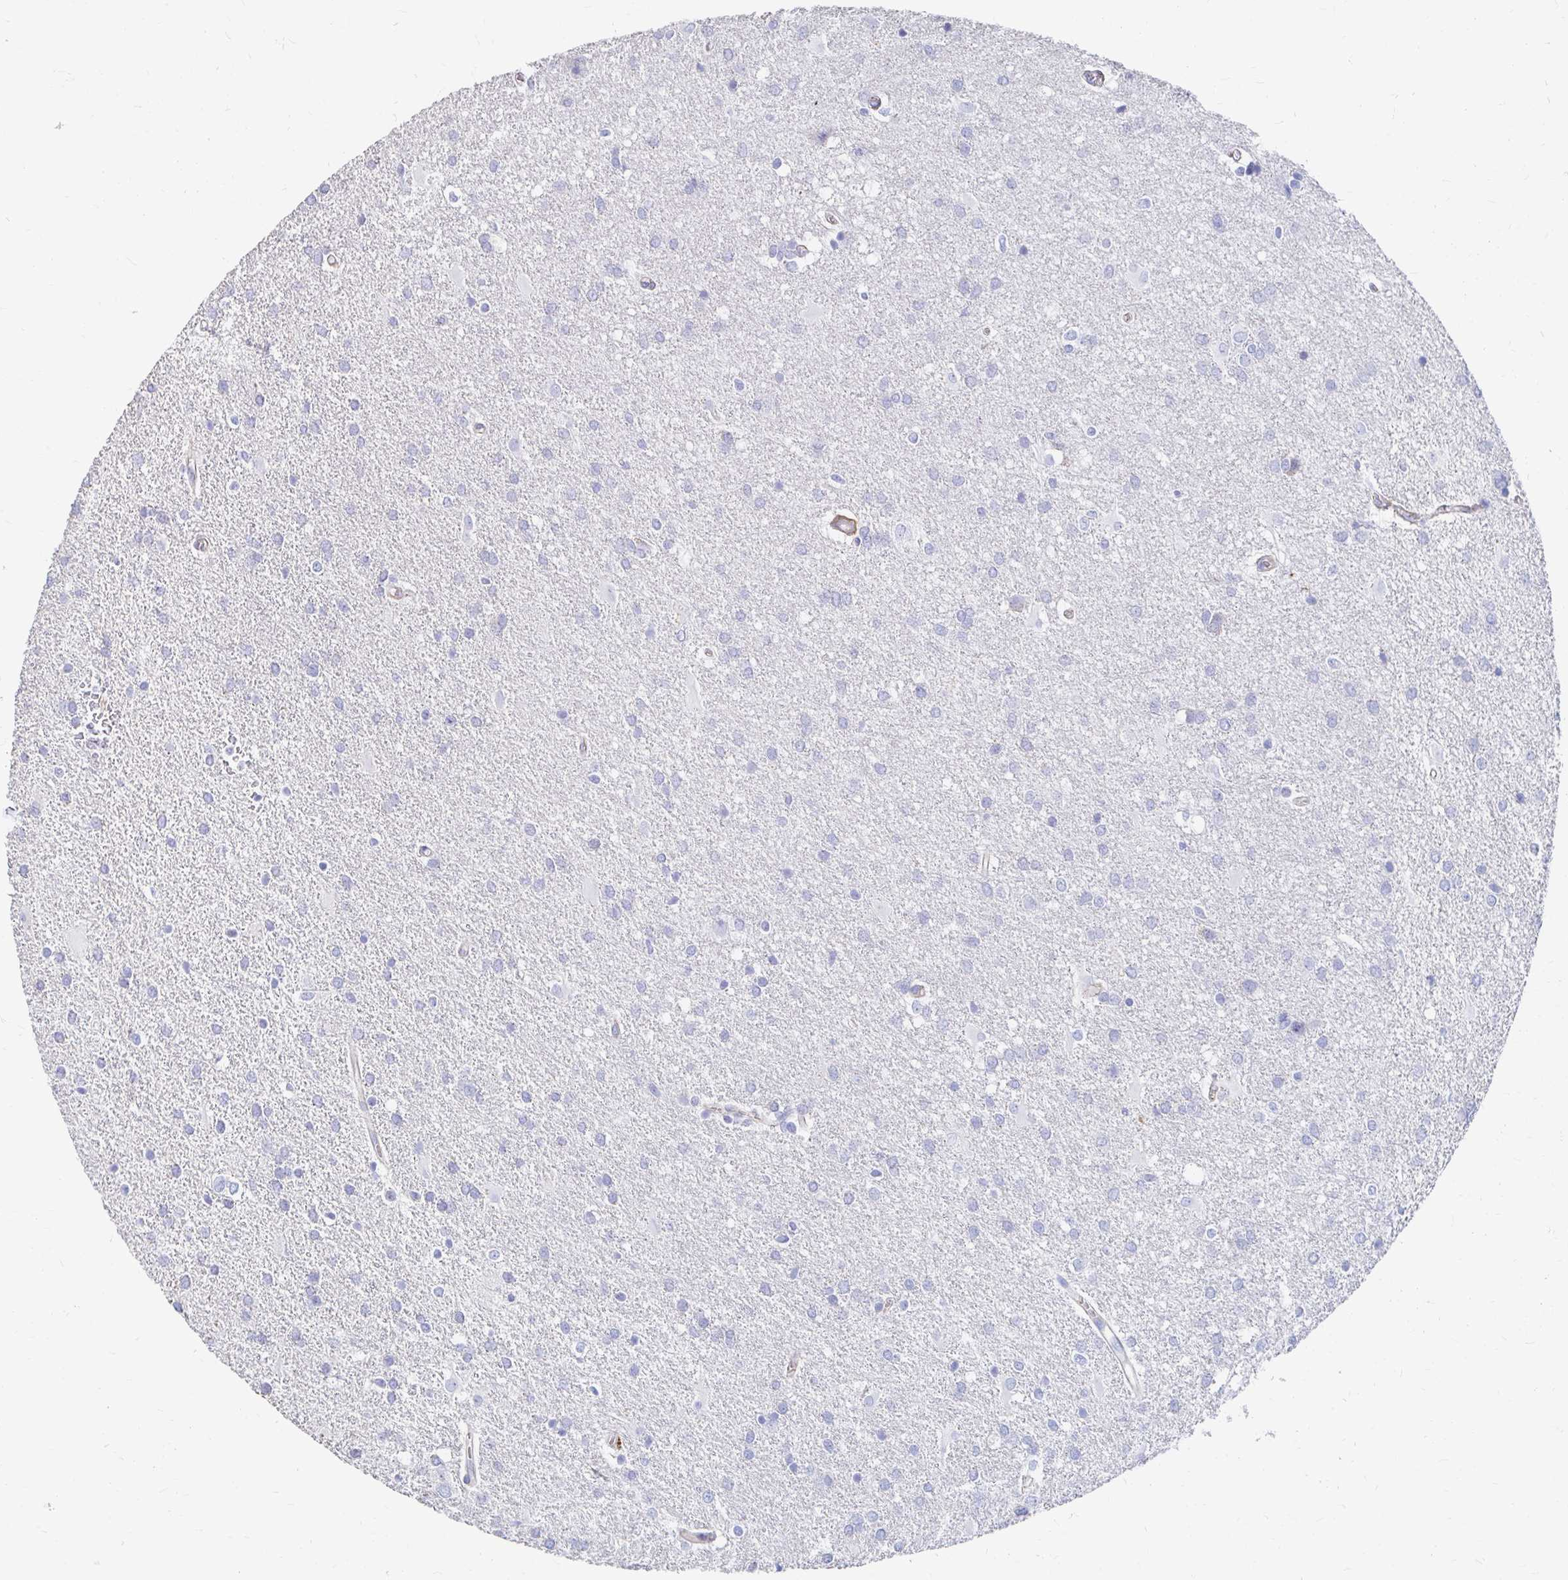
{"staining": {"intensity": "negative", "quantity": "none", "location": "none"}, "tissue": "glioma", "cell_type": "Tumor cells", "image_type": "cancer", "snomed": [{"axis": "morphology", "description": "Glioma, malignant, Low grade"}, {"axis": "topography", "description": "Brain"}], "caption": "Immunohistochemistry micrograph of human glioma stained for a protein (brown), which demonstrates no positivity in tumor cells.", "gene": "LAMC3", "patient": {"sex": "male", "age": 66}}